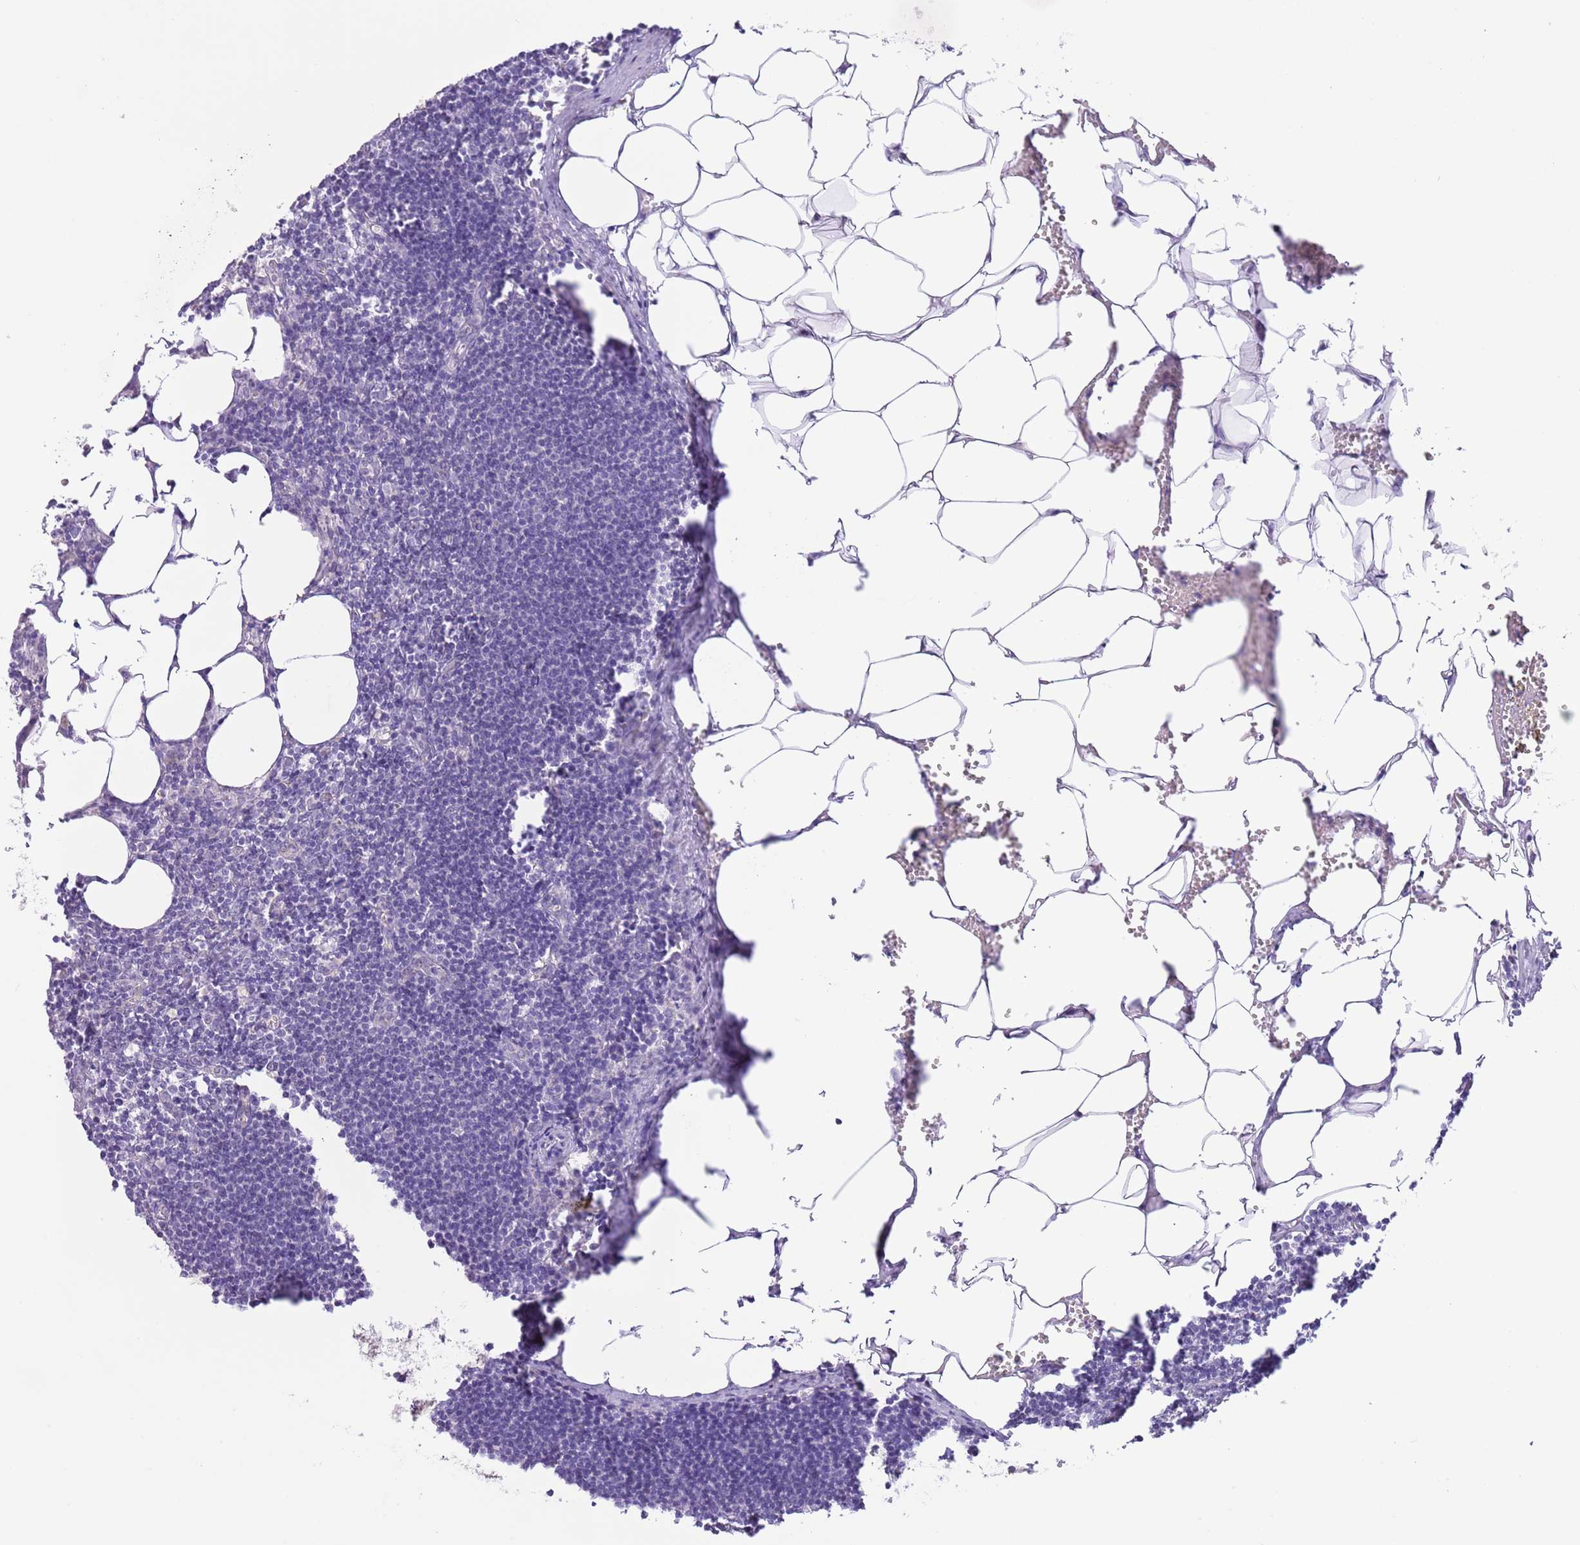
{"staining": {"intensity": "negative", "quantity": "none", "location": "none"}, "tissue": "lymph node", "cell_type": "Germinal center cells", "image_type": "normal", "snomed": [{"axis": "morphology", "description": "Normal tissue, NOS"}, {"axis": "topography", "description": "Lymph node"}], "caption": "This histopathology image is of unremarkable lymph node stained with IHC to label a protein in brown with the nuclei are counter-stained blue. There is no expression in germinal center cells.", "gene": "EBPL", "patient": {"sex": "female", "age": 30}}